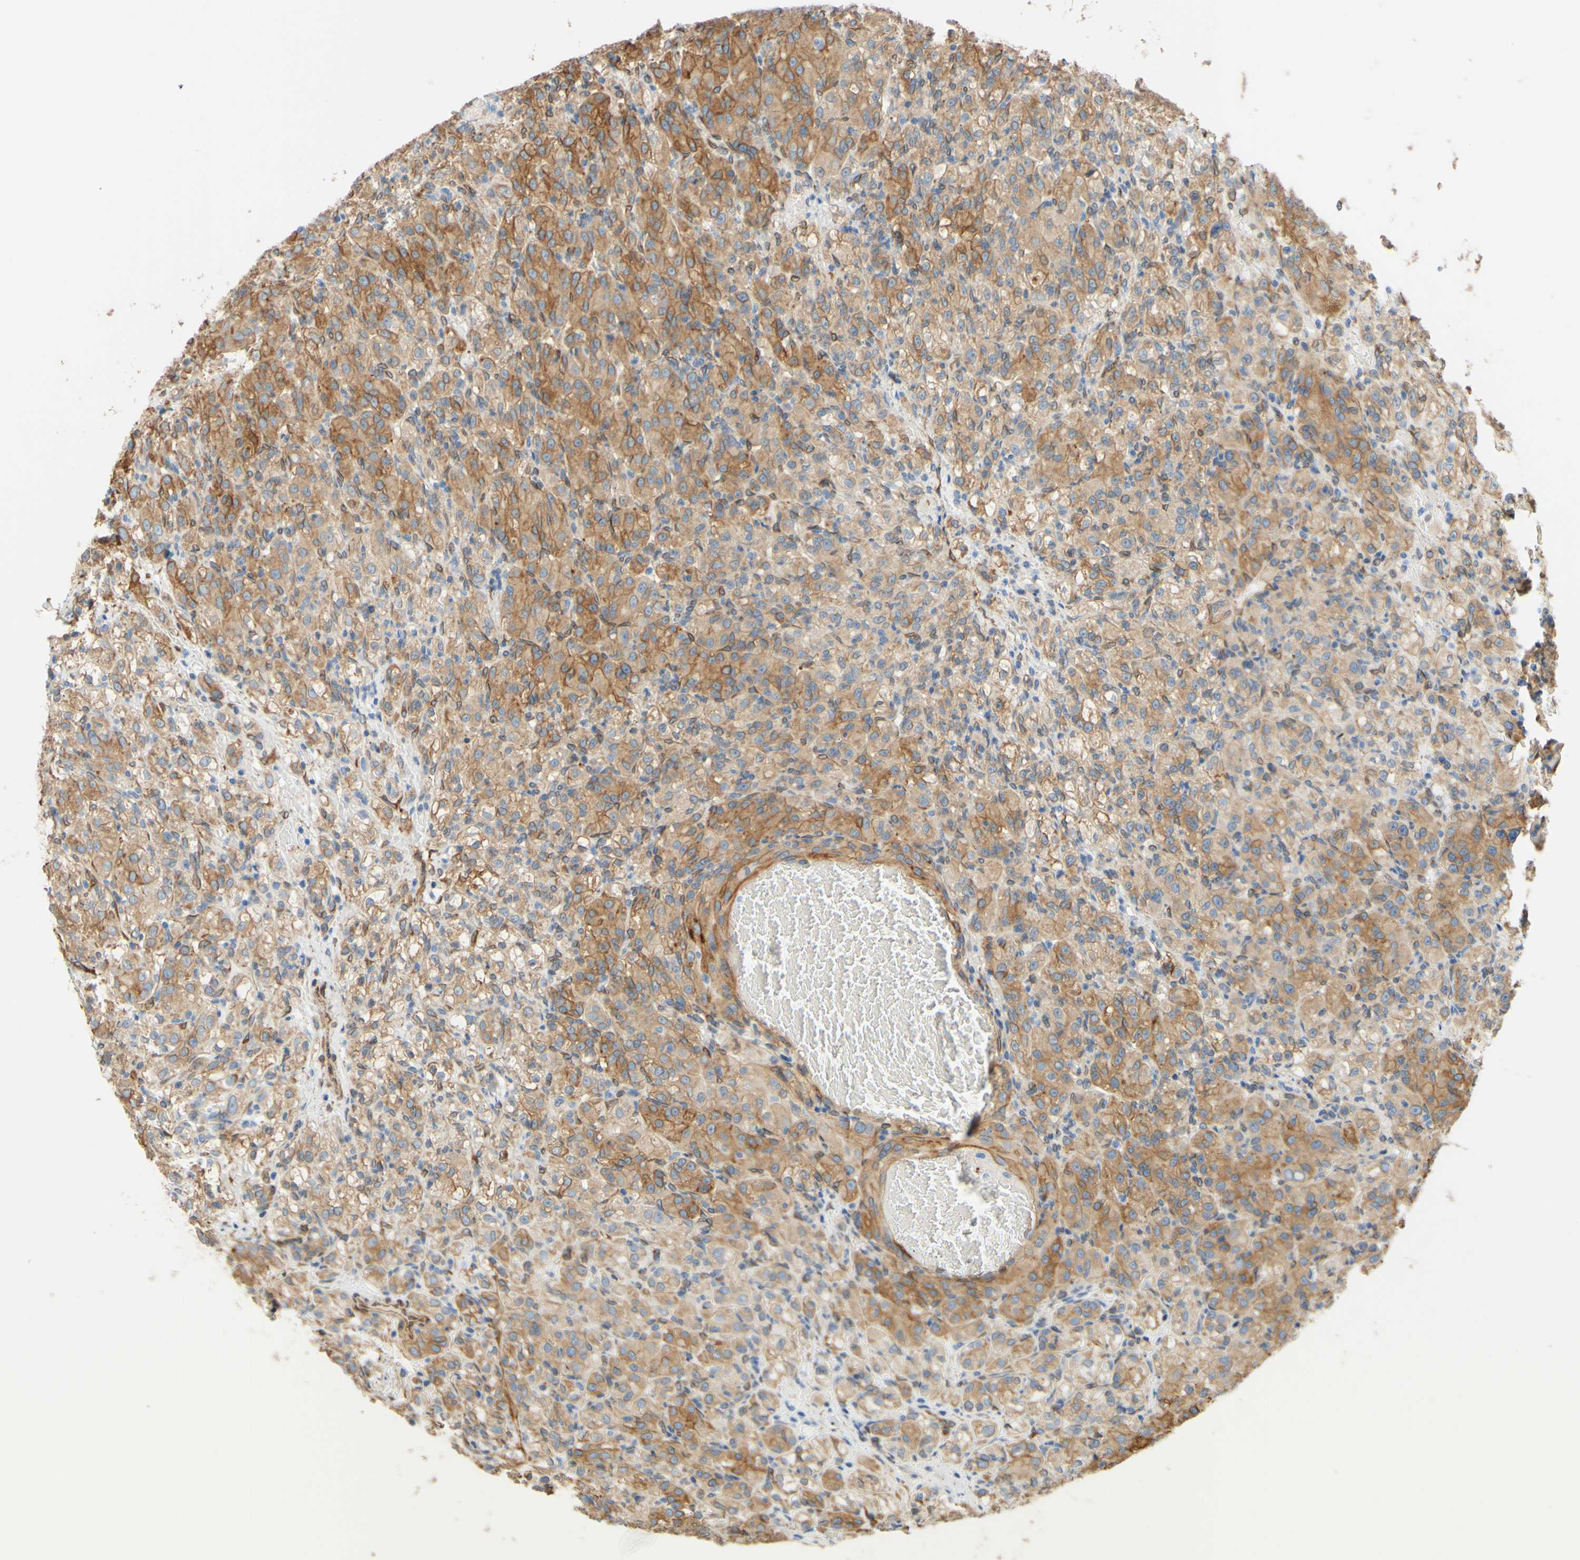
{"staining": {"intensity": "moderate", "quantity": "25%-75%", "location": "cytoplasmic/membranous"}, "tissue": "renal cancer", "cell_type": "Tumor cells", "image_type": "cancer", "snomed": [{"axis": "morphology", "description": "Adenocarcinoma, NOS"}, {"axis": "topography", "description": "Kidney"}], "caption": "The image exhibits immunohistochemical staining of renal cancer. There is moderate cytoplasmic/membranous staining is seen in about 25%-75% of tumor cells.", "gene": "ENDOD1", "patient": {"sex": "male", "age": 61}}